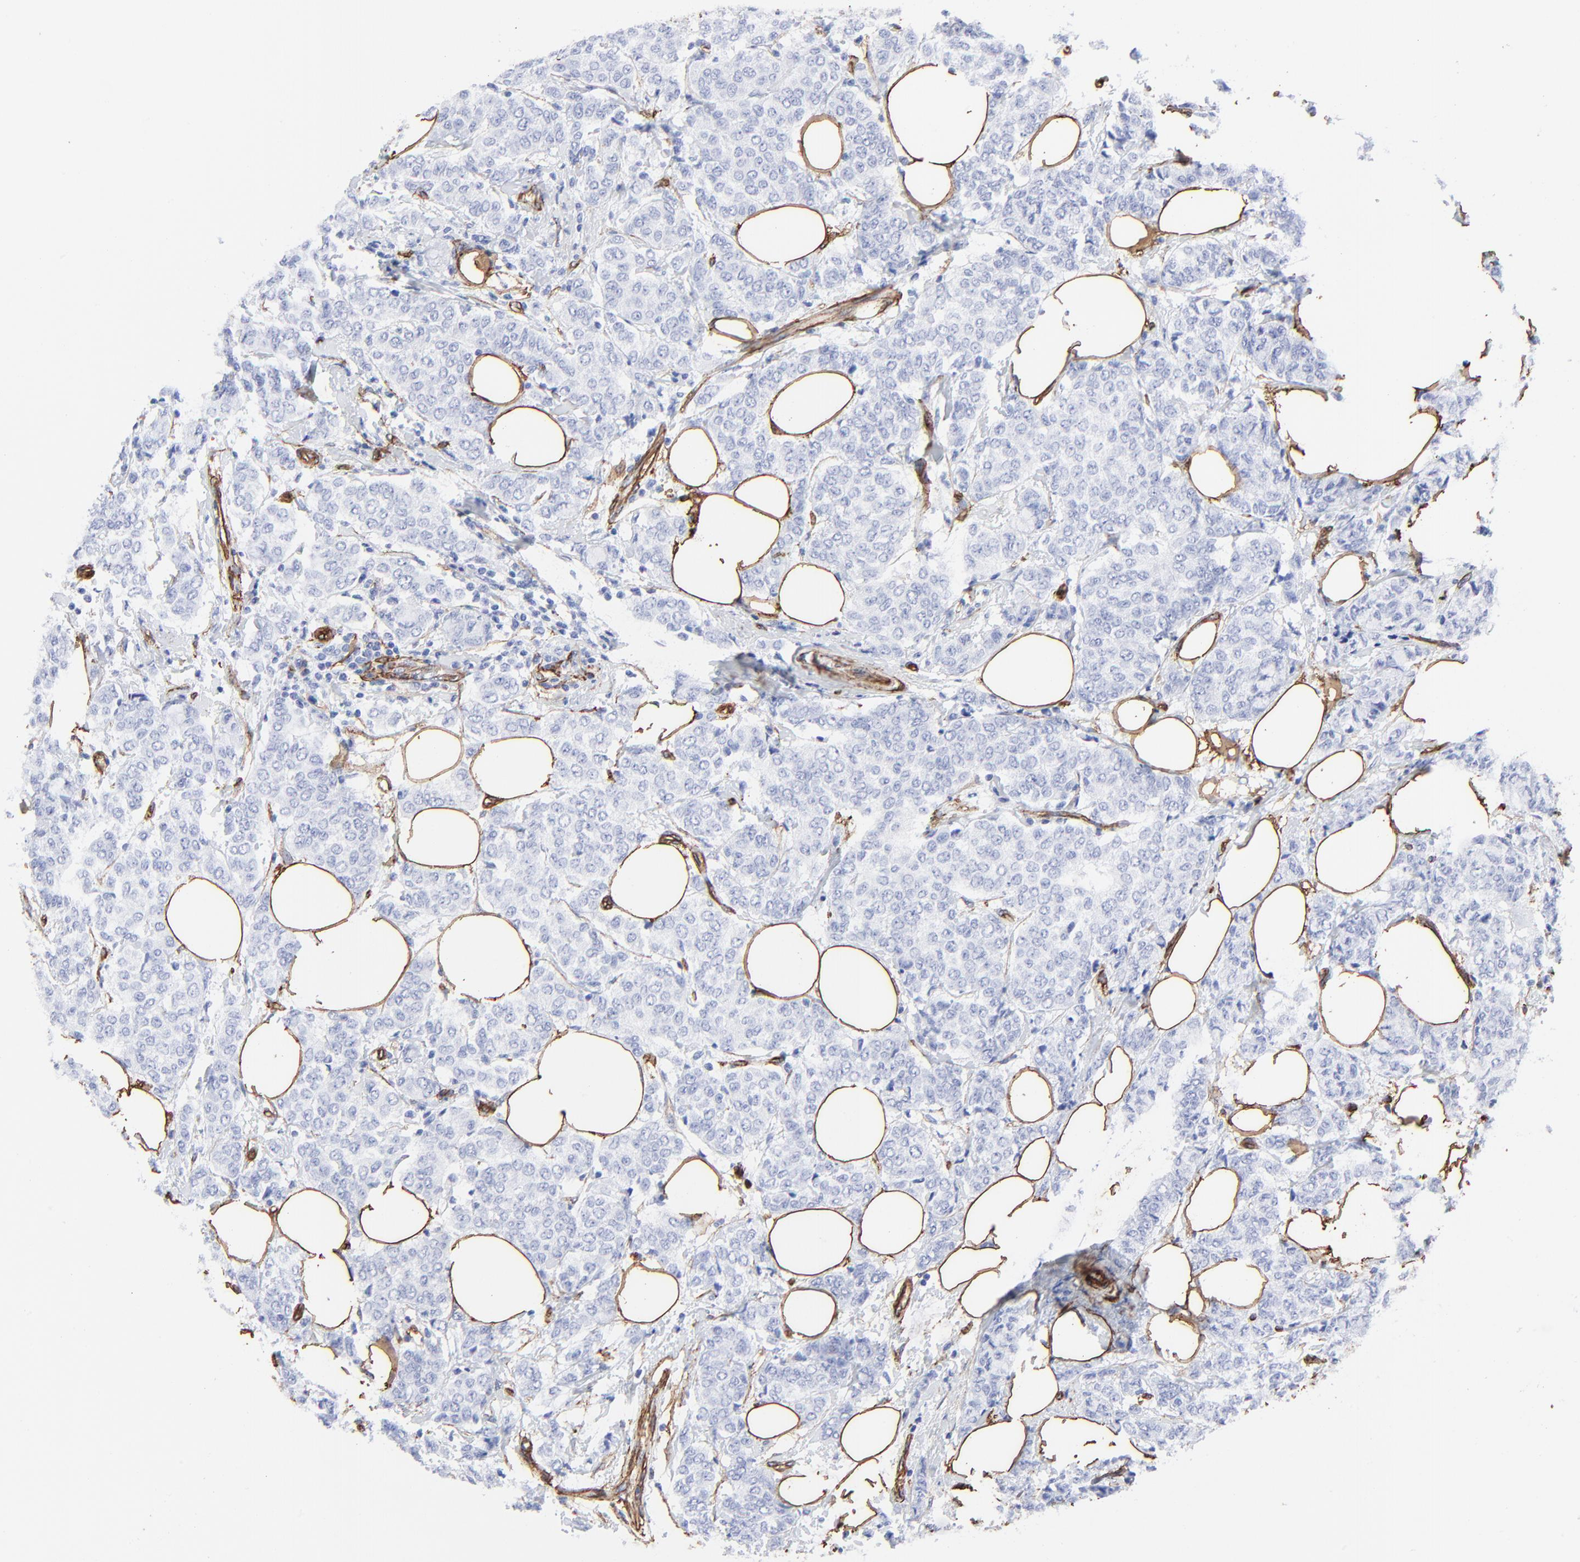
{"staining": {"intensity": "negative", "quantity": "none", "location": "none"}, "tissue": "breast cancer", "cell_type": "Tumor cells", "image_type": "cancer", "snomed": [{"axis": "morphology", "description": "Lobular carcinoma"}, {"axis": "topography", "description": "Breast"}], "caption": "Immunohistochemical staining of human breast cancer demonstrates no significant positivity in tumor cells. (Brightfield microscopy of DAB (3,3'-diaminobenzidine) immunohistochemistry (IHC) at high magnification).", "gene": "CAV1", "patient": {"sex": "female", "age": 60}}